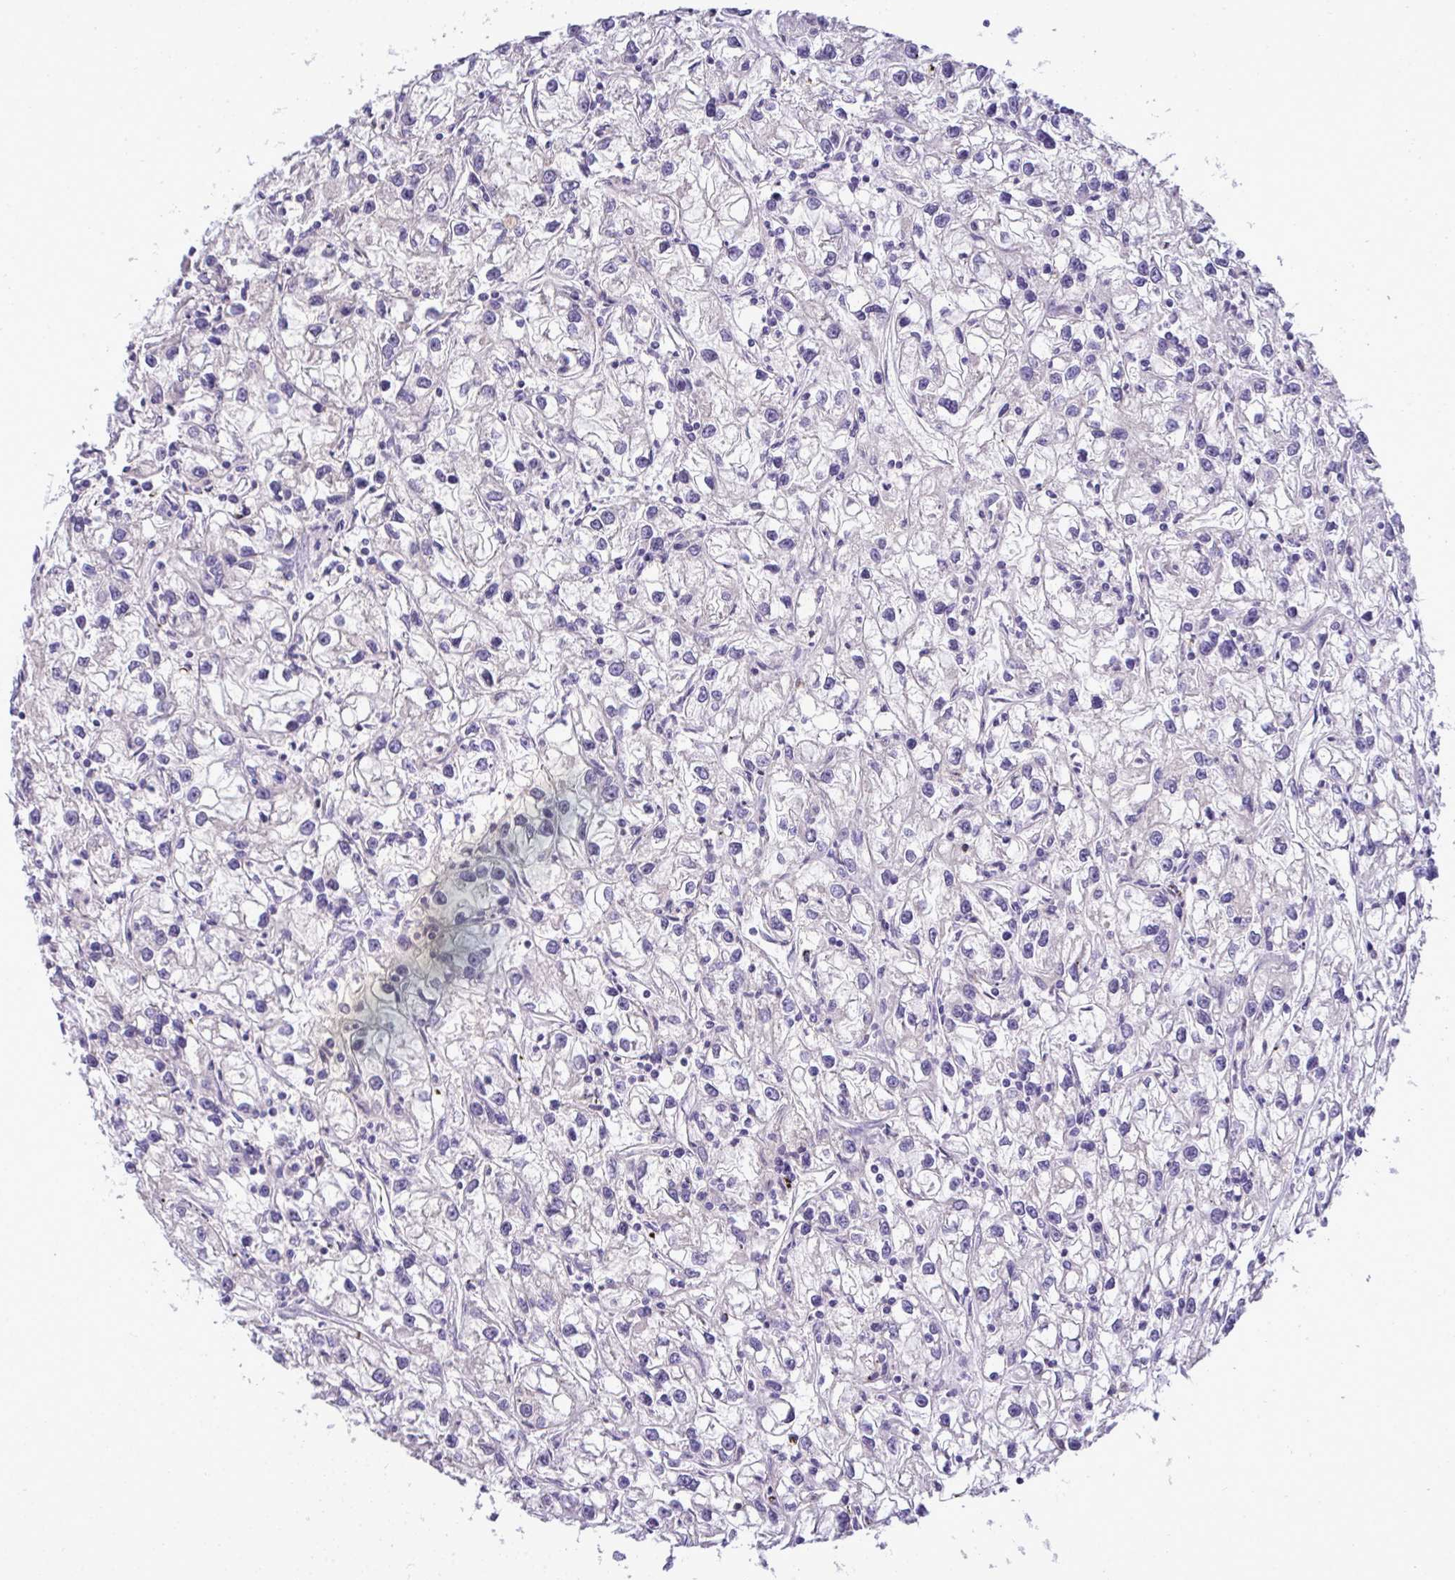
{"staining": {"intensity": "negative", "quantity": "none", "location": "none"}, "tissue": "renal cancer", "cell_type": "Tumor cells", "image_type": "cancer", "snomed": [{"axis": "morphology", "description": "Adenocarcinoma, NOS"}, {"axis": "topography", "description": "Kidney"}], "caption": "A histopathology image of renal adenocarcinoma stained for a protein reveals no brown staining in tumor cells.", "gene": "ST8SIA2", "patient": {"sex": "female", "age": 59}}